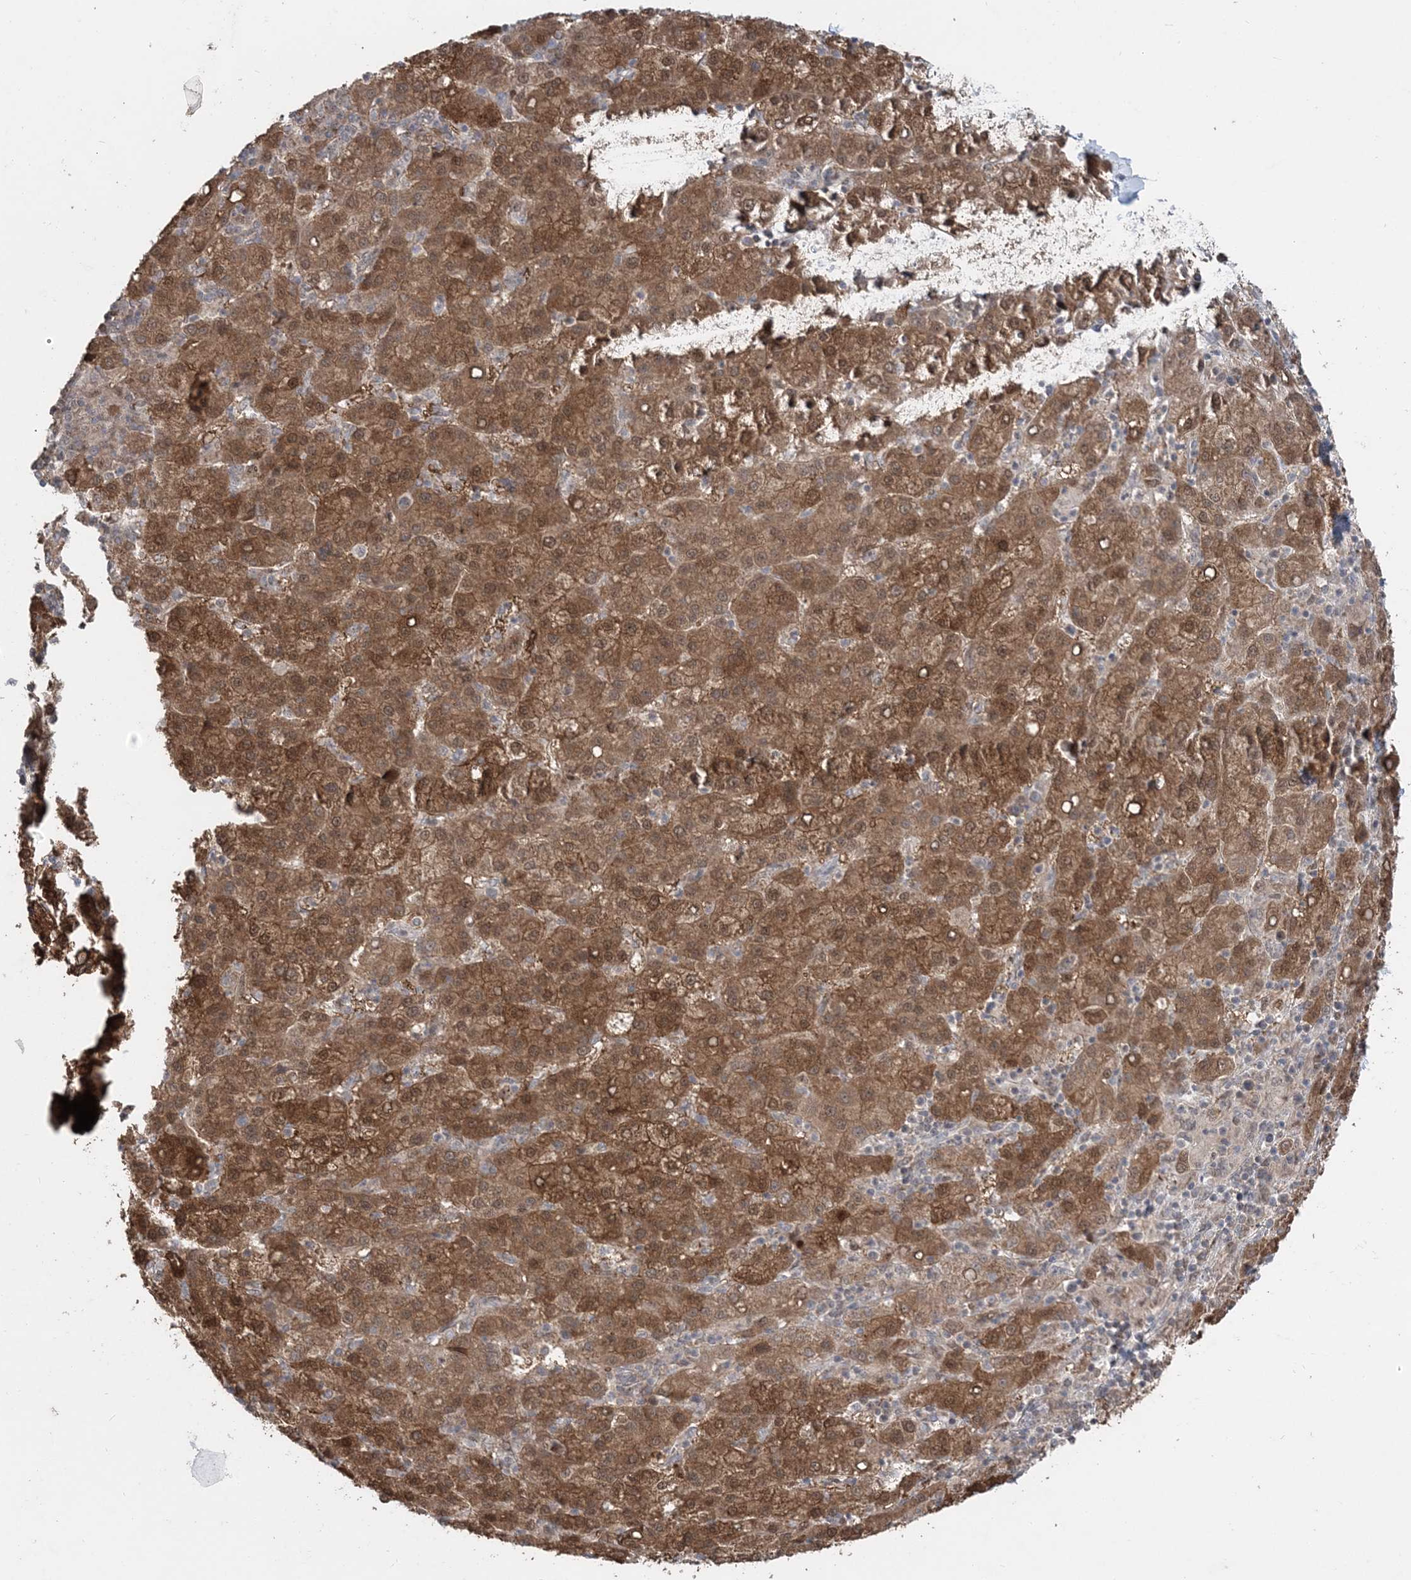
{"staining": {"intensity": "strong", "quantity": ">75%", "location": "cytoplasmic/membranous"}, "tissue": "liver cancer", "cell_type": "Tumor cells", "image_type": "cancer", "snomed": [{"axis": "morphology", "description": "Carcinoma, Hepatocellular, NOS"}, {"axis": "topography", "description": "Liver"}], "caption": "Immunohistochemical staining of hepatocellular carcinoma (liver) reveals strong cytoplasmic/membranous protein staining in approximately >75% of tumor cells.", "gene": "SLU7", "patient": {"sex": "female", "age": 58}}